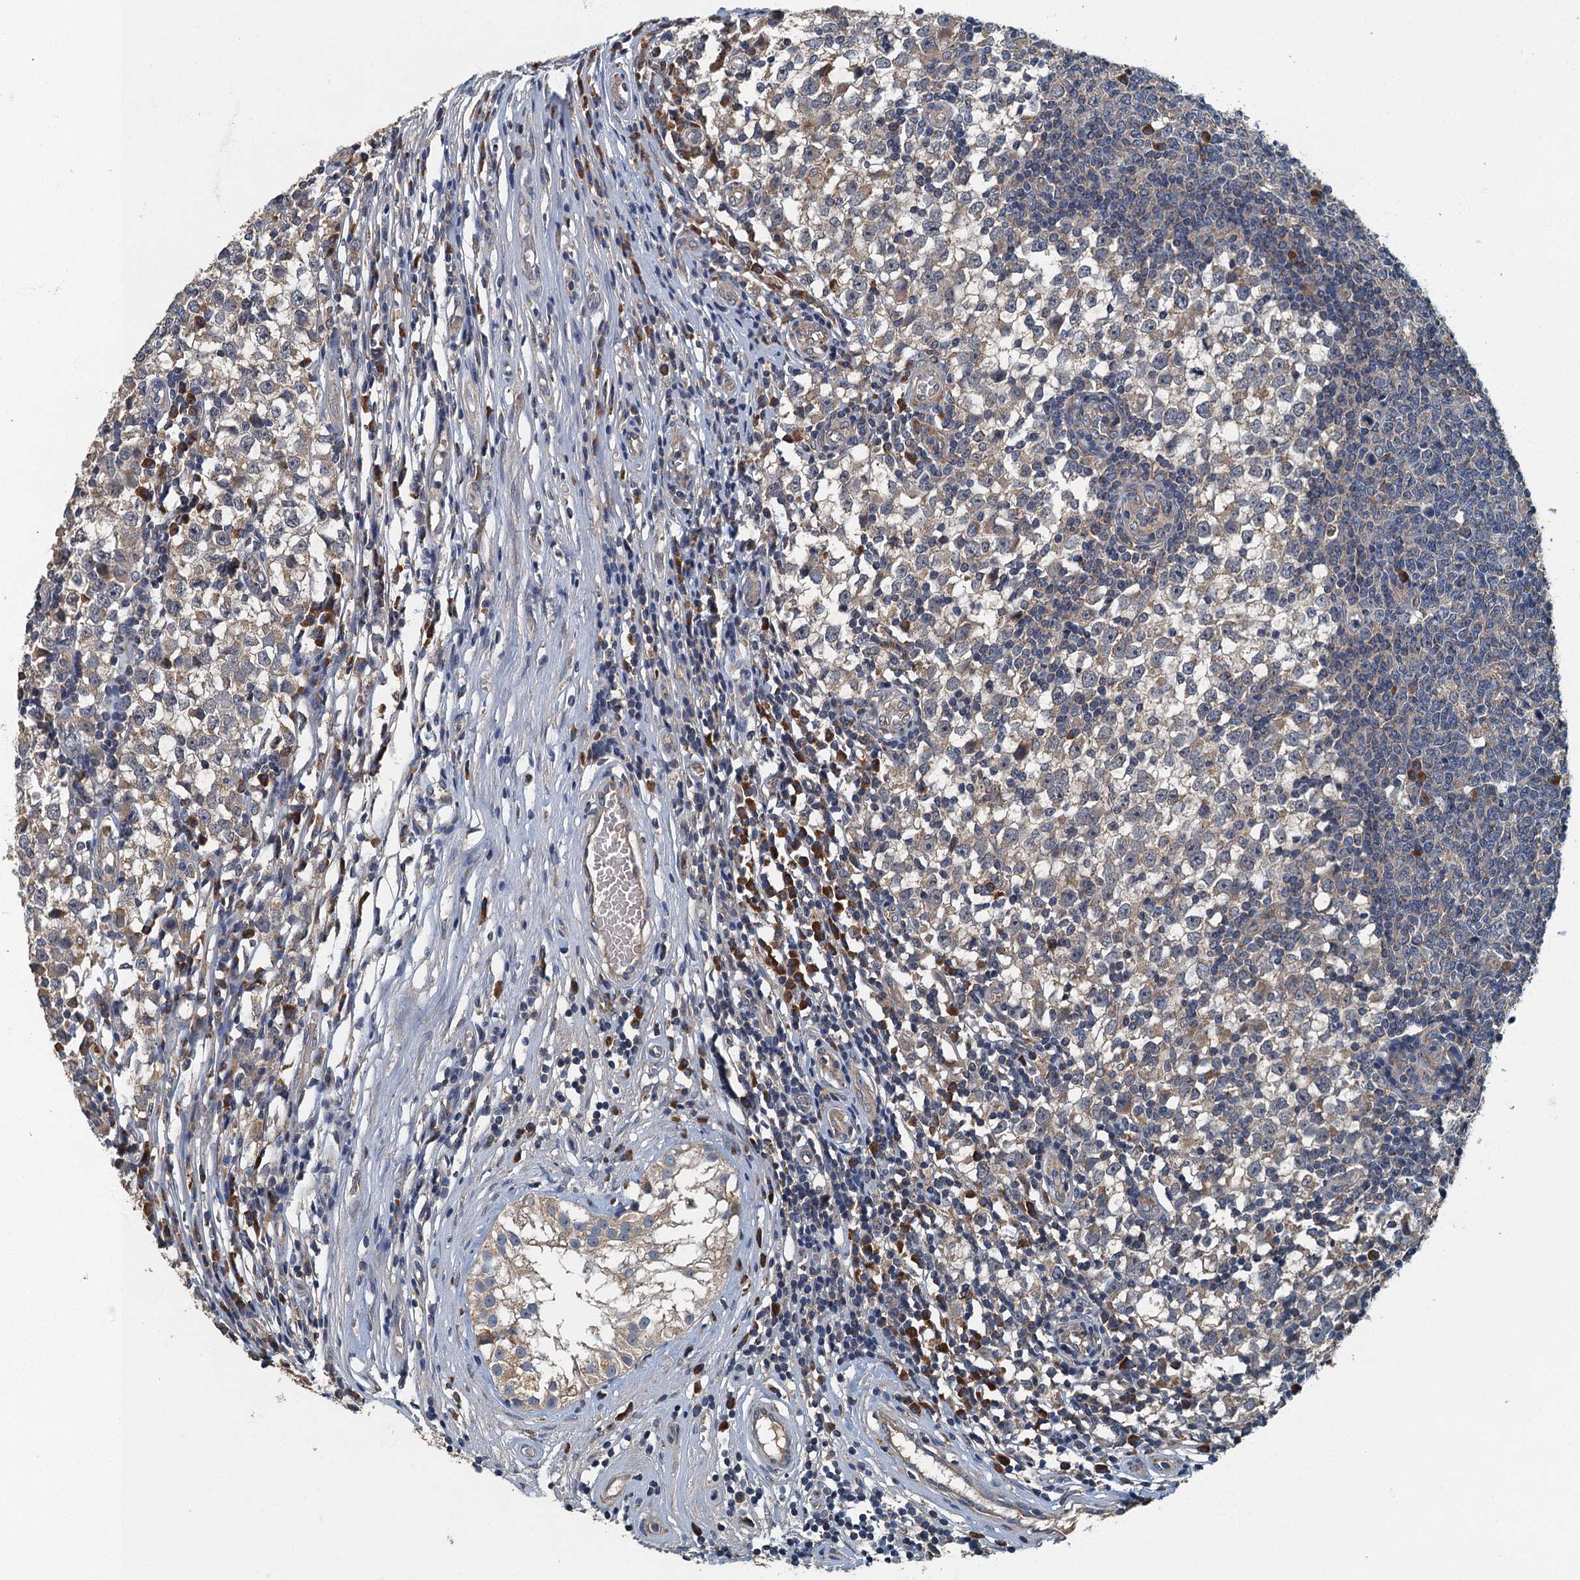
{"staining": {"intensity": "weak", "quantity": "25%-75%", "location": "cytoplasmic/membranous"}, "tissue": "testis cancer", "cell_type": "Tumor cells", "image_type": "cancer", "snomed": [{"axis": "morphology", "description": "Seminoma, NOS"}, {"axis": "topography", "description": "Testis"}], "caption": "Brown immunohistochemical staining in seminoma (testis) displays weak cytoplasmic/membranous positivity in about 25%-75% of tumor cells.", "gene": "DDX49", "patient": {"sex": "male", "age": 65}}